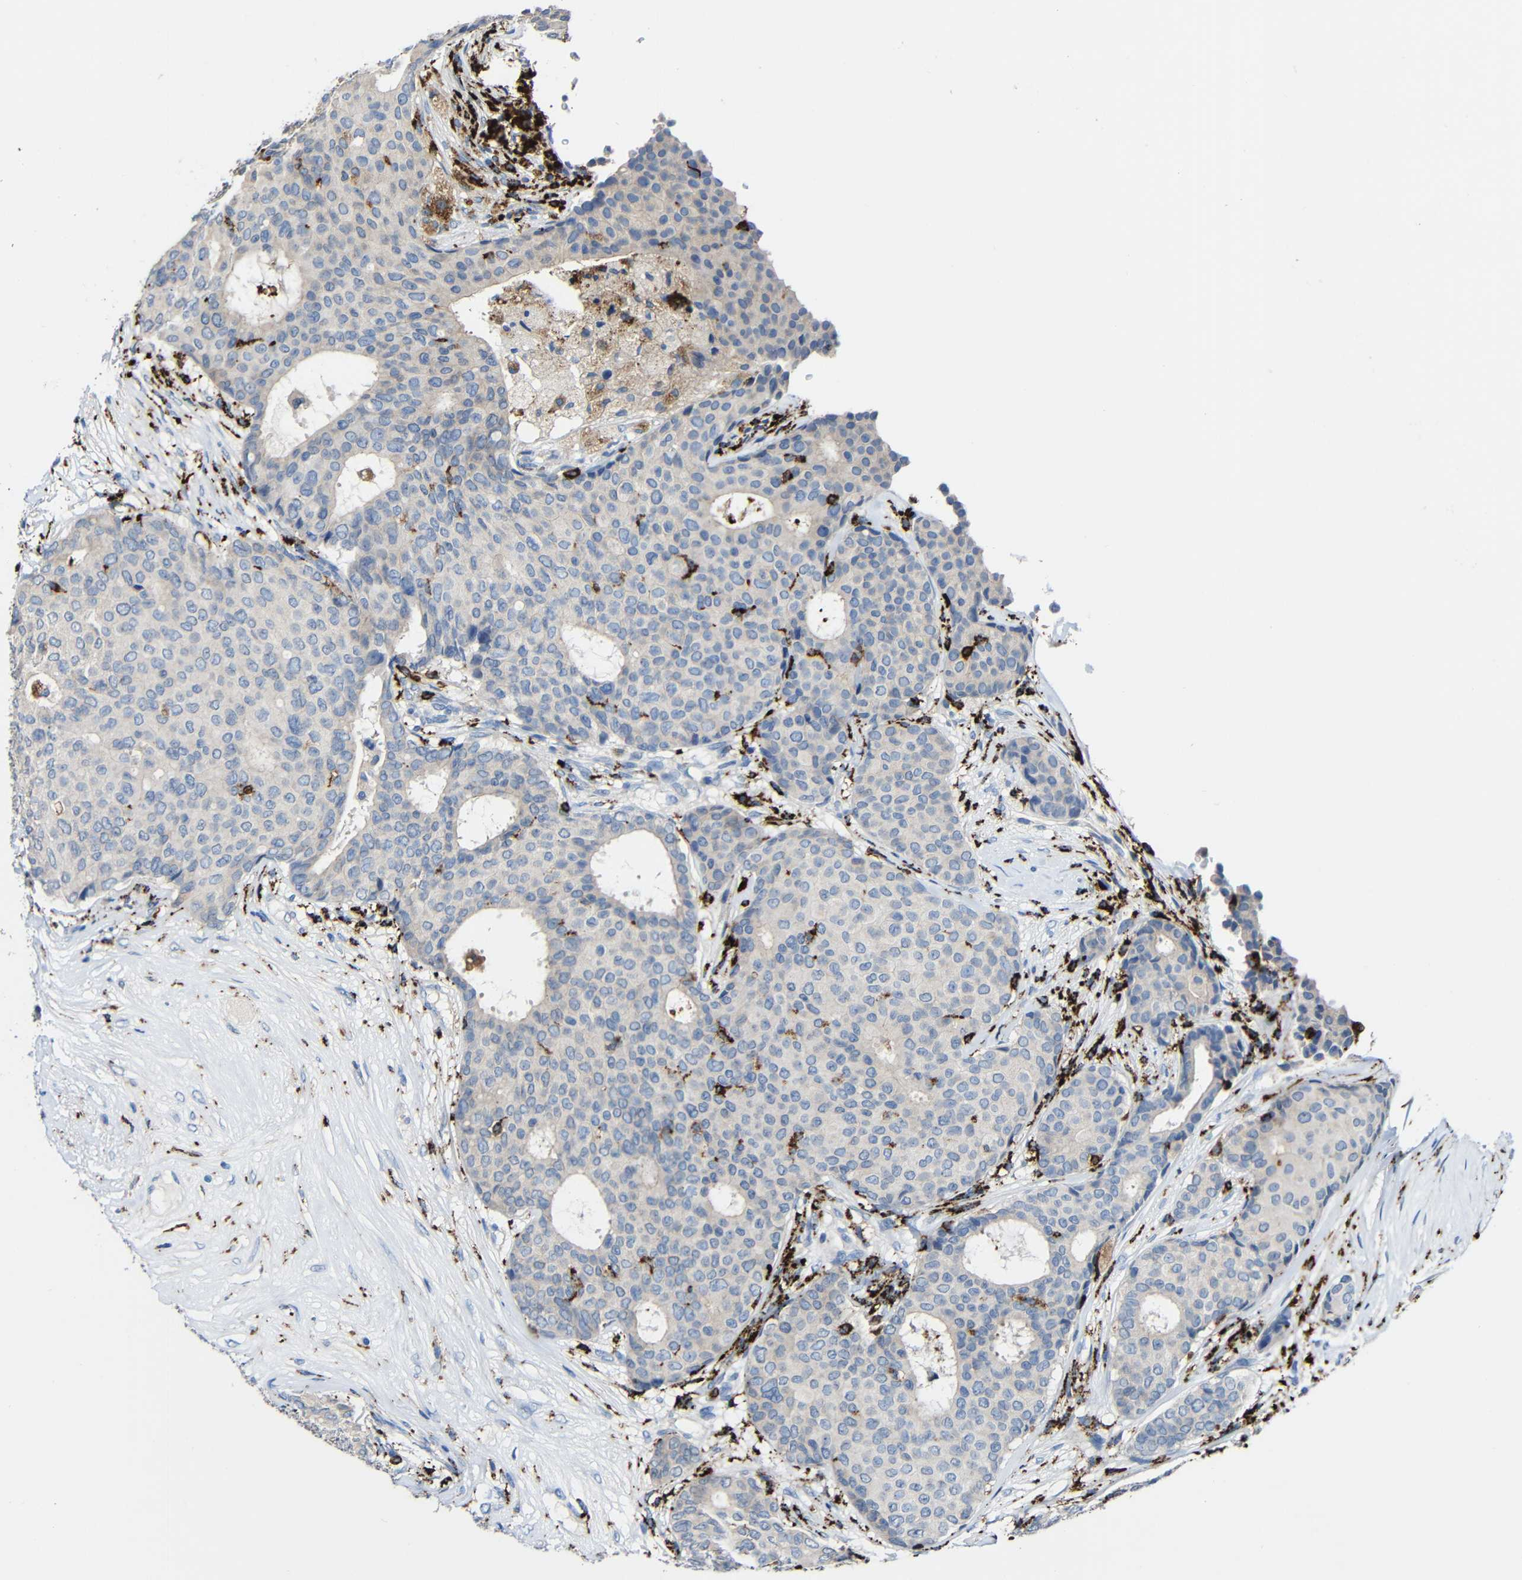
{"staining": {"intensity": "weak", "quantity": "<25%", "location": "cytoplasmic/membranous"}, "tissue": "breast cancer", "cell_type": "Tumor cells", "image_type": "cancer", "snomed": [{"axis": "morphology", "description": "Duct carcinoma"}, {"axis": "topography", "description": "Breast"}], "caption": "Image shows no protein staining in tumor cells of breast cancer (infiltrating ductal carcinoma) tissue.", "gene": "HLA-DMA", "patient": {"sex": "female", "age": 75}}